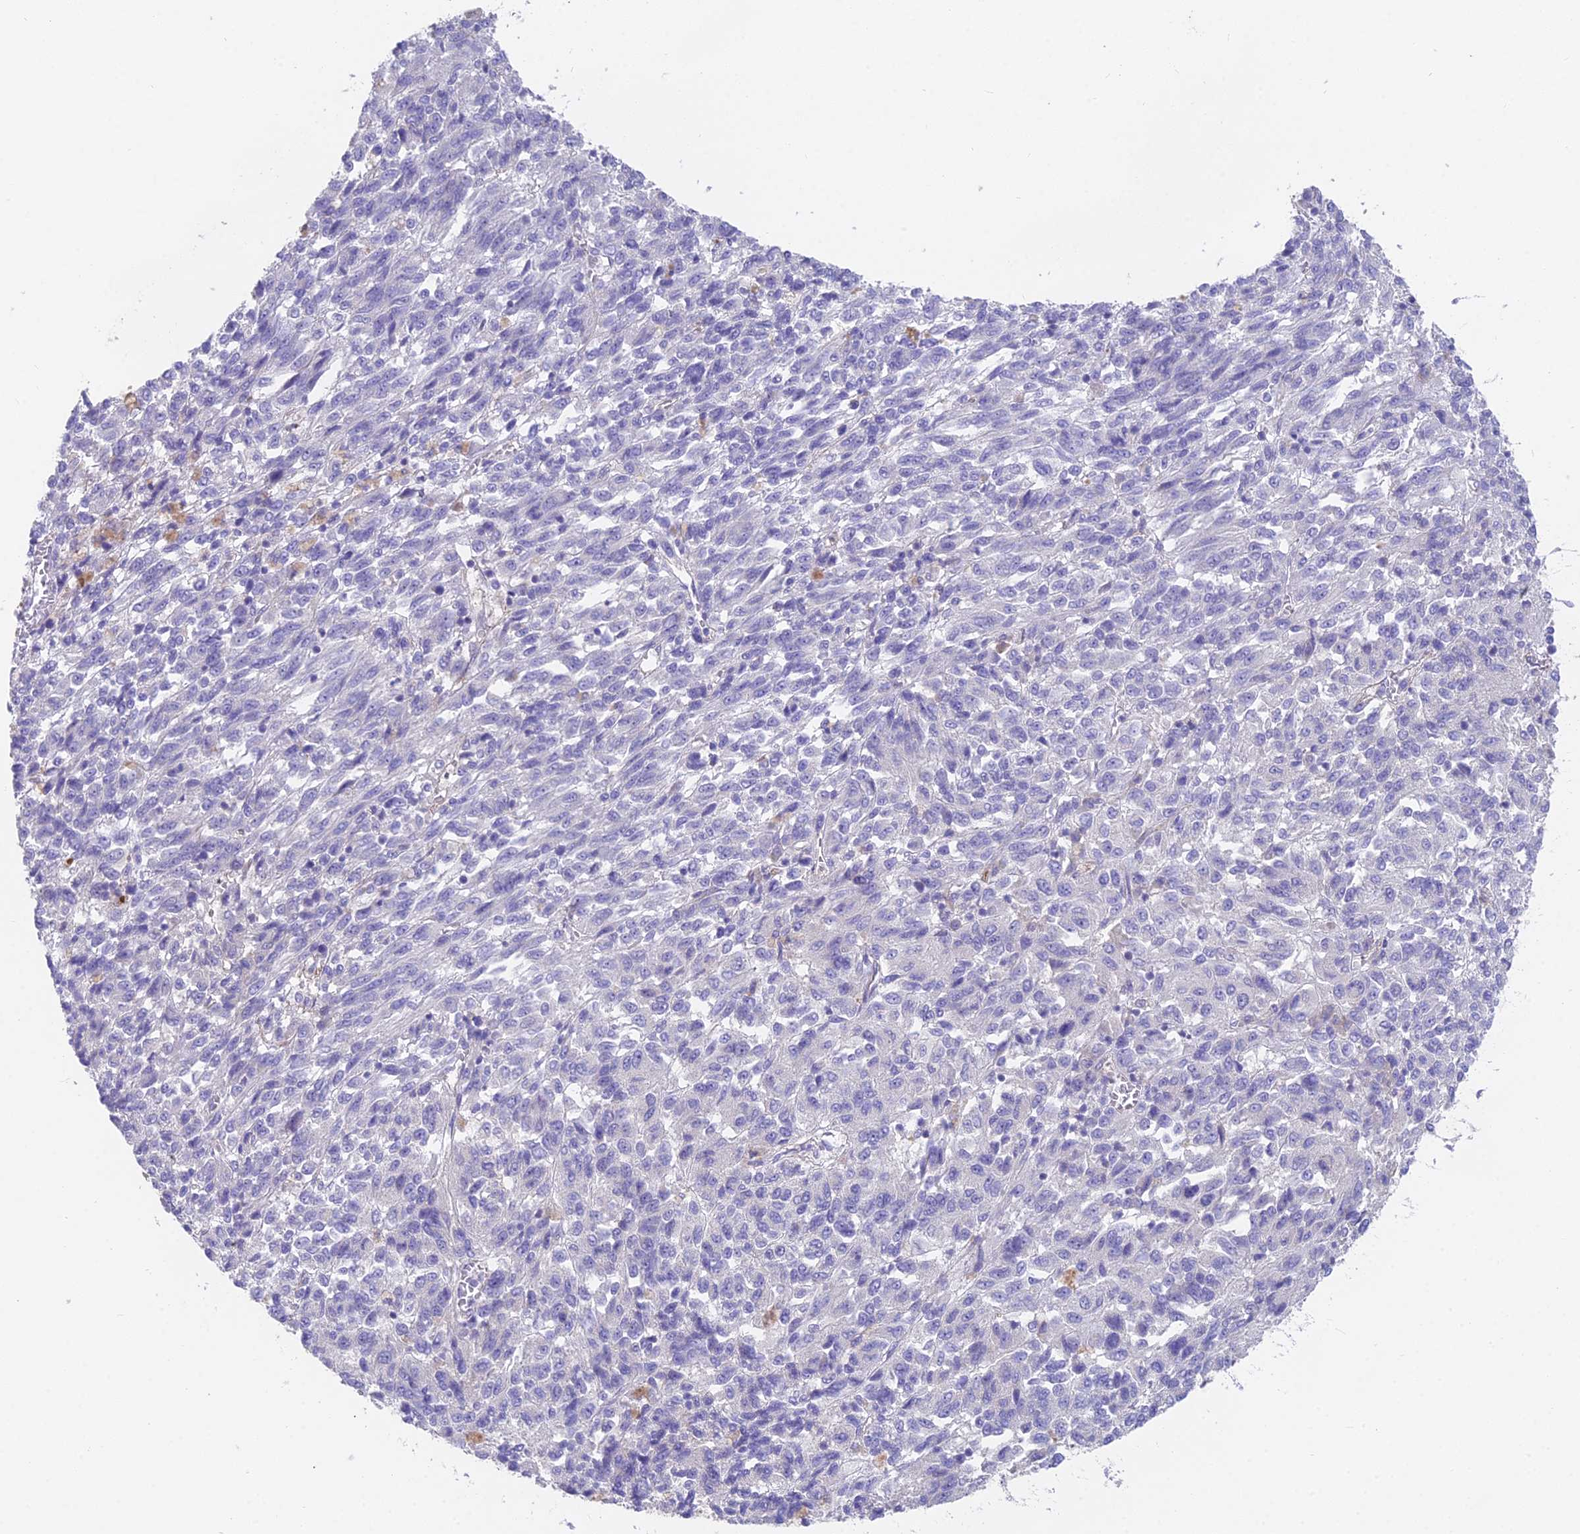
{"staining": {"intensity": "negative", "quantity": "none", "location": "none"}, "tissue": "melanoma", "cell_type": "Tumor cells", "image_type": "cancer", "snomed": [{"axis": "morphology", "description": "Malignant melanoma, Metastatic site"}, {"axis": "topography", "description": "Lung"}], "caption": "A micrograph of human melanoma is negative for staining in tumor cells. Nuclei are stained in blue.", "gene": "FAM168B", "patient": {"sex": "male", "age": 64}}